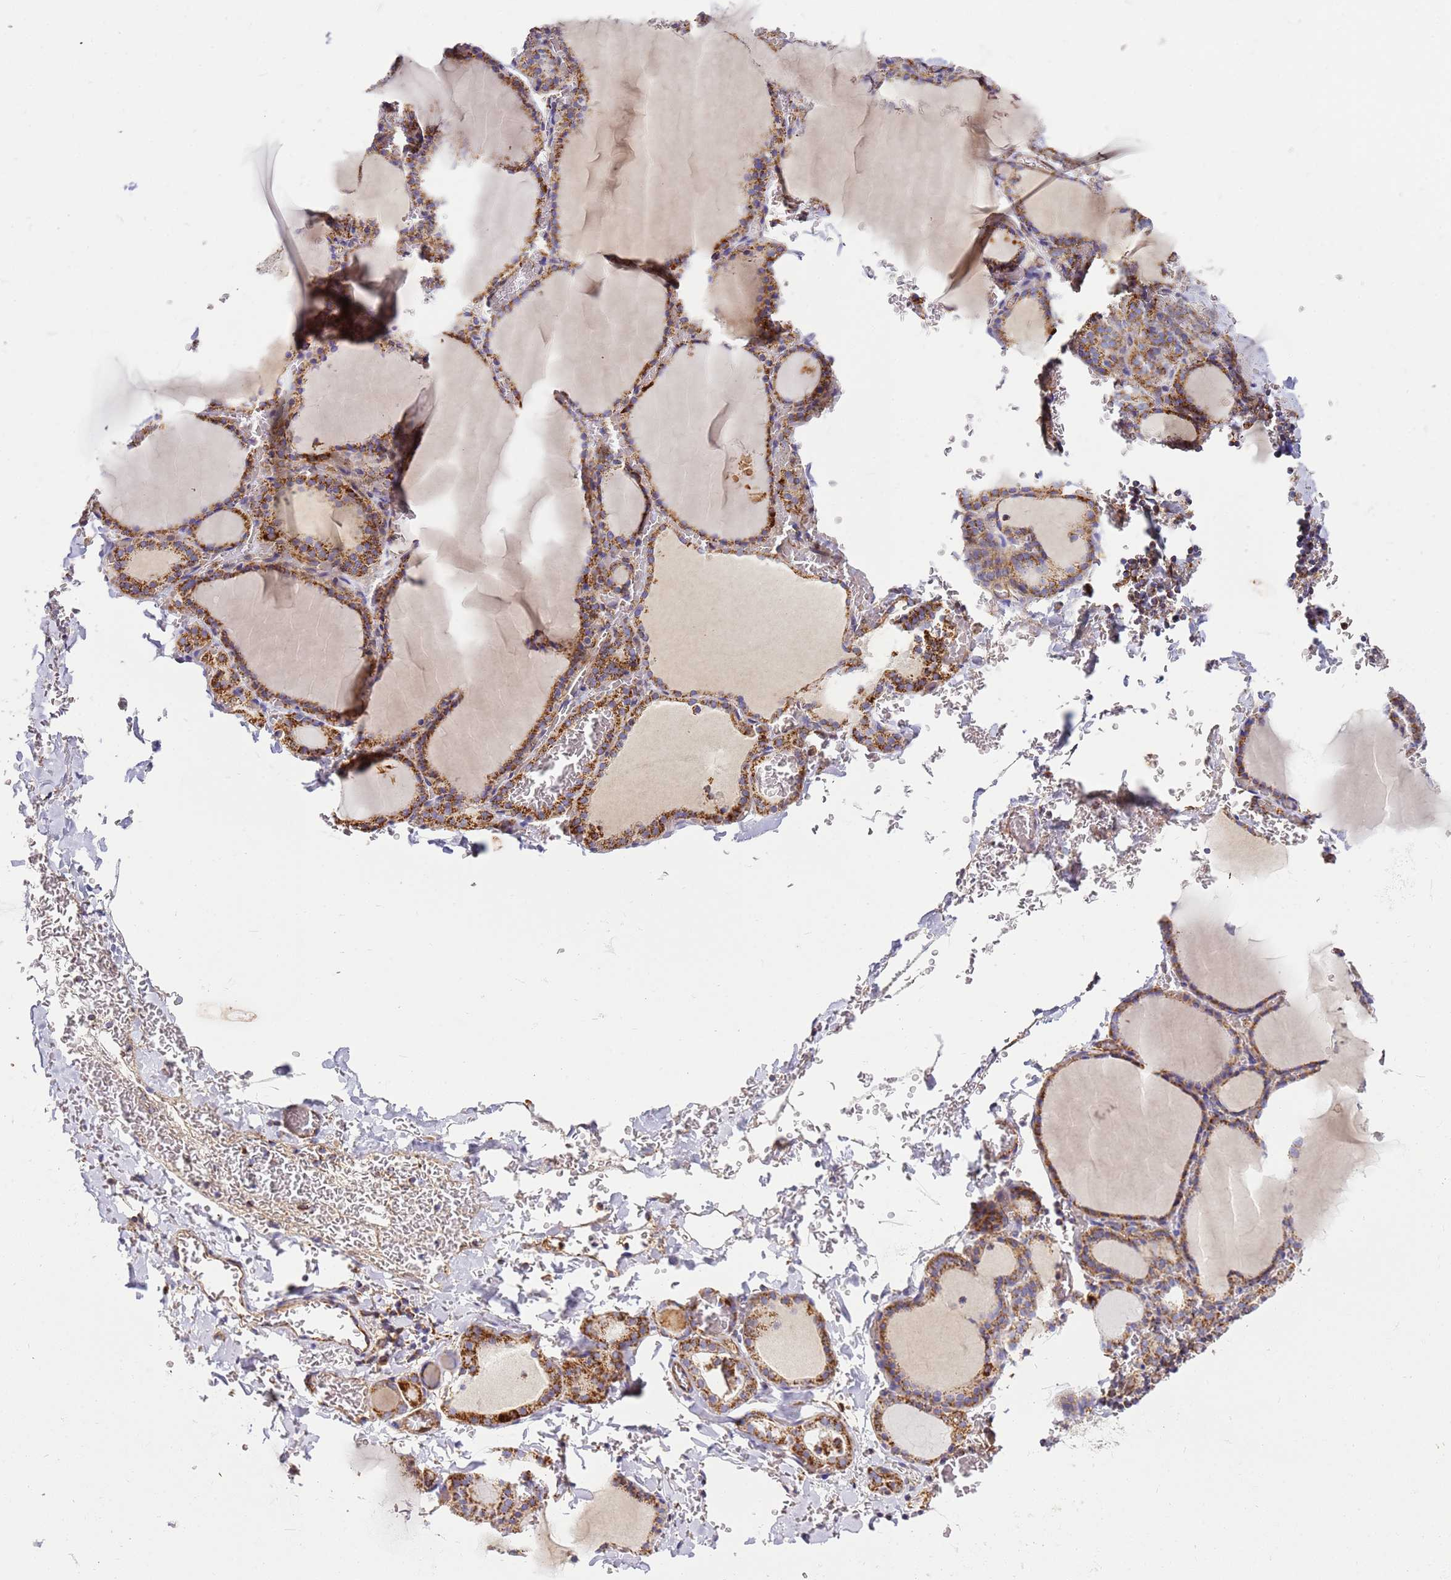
{"staining": {"intensity": "moderate", "quantity": ">75%", "location": "cytoplasmic/membranous"}, "tissue": "thyroid gland", "cell_type": "Glandular cells", "image_type": "normal", "snomed": [{"axis": "morphology", "description": "Normal tissue, NOS"}, {"axis": "topography", "description": "Thyroid gland"}], "caption": "Immunohistochemical staining of normal thyroid gland demonstrates medium levels of moderate cytoplasmic/membranous expression in approximately >75% of glandular cells.", "gene": "MRPL20", "patient": {"sex": "female", "age": 39}}